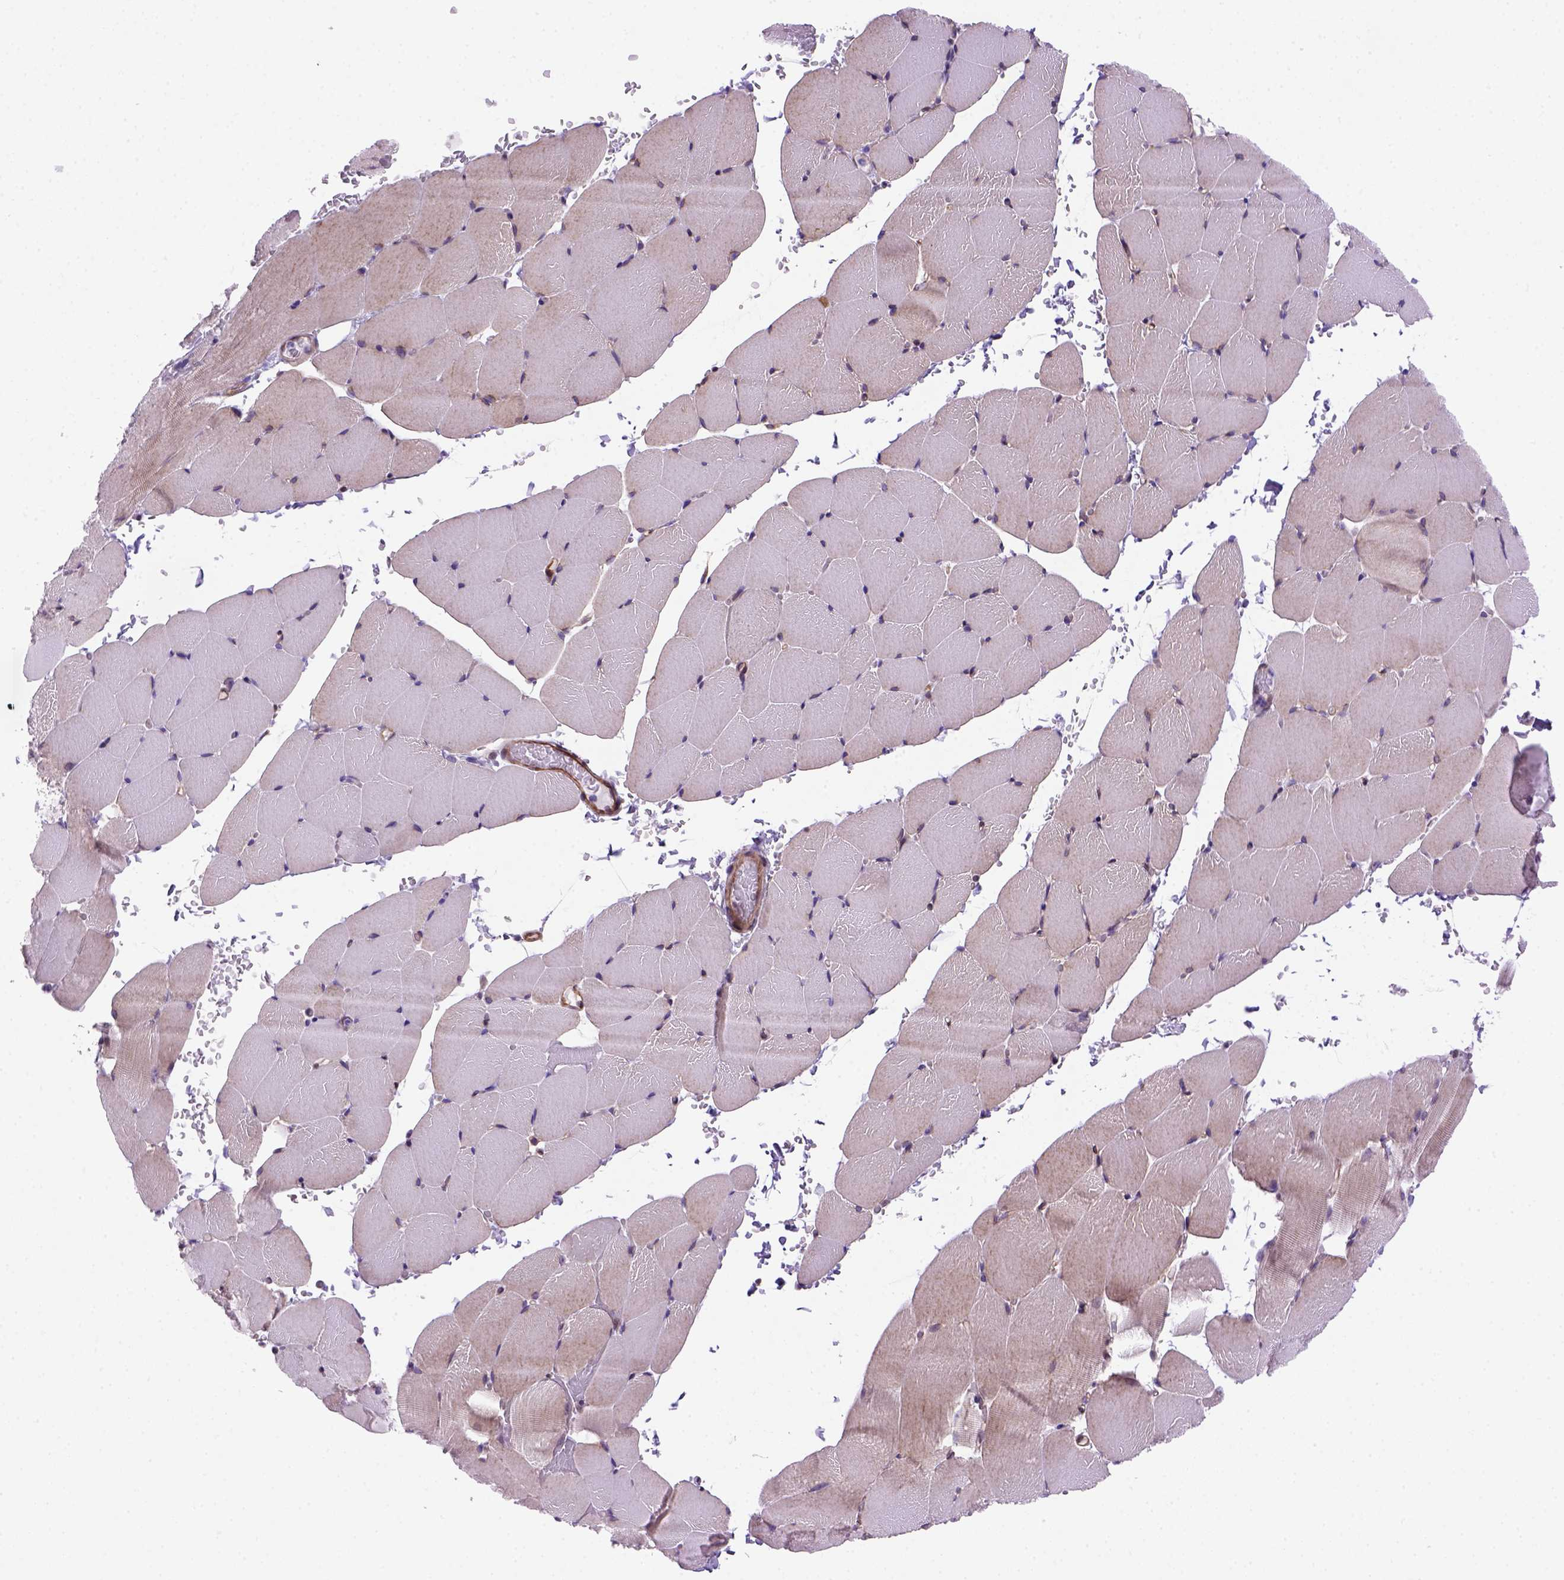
{"staining": {"intensity": "negative", "quantity": "none", "location": "none"}, "tissue": "skeletal muscle", "cell_type": "Myocytes", "image_type": "normal", "snomed": [{"axis": "morphology", "description": "Normal tissue, NOS"}, {"axis": "topography", "description": "Skeletal muscle"}], "caption": "The image displays no staining of myocytes in benign skeletal muscle.", "gene": "MGMT", "patient": {"sex": "female", "age": 37}}